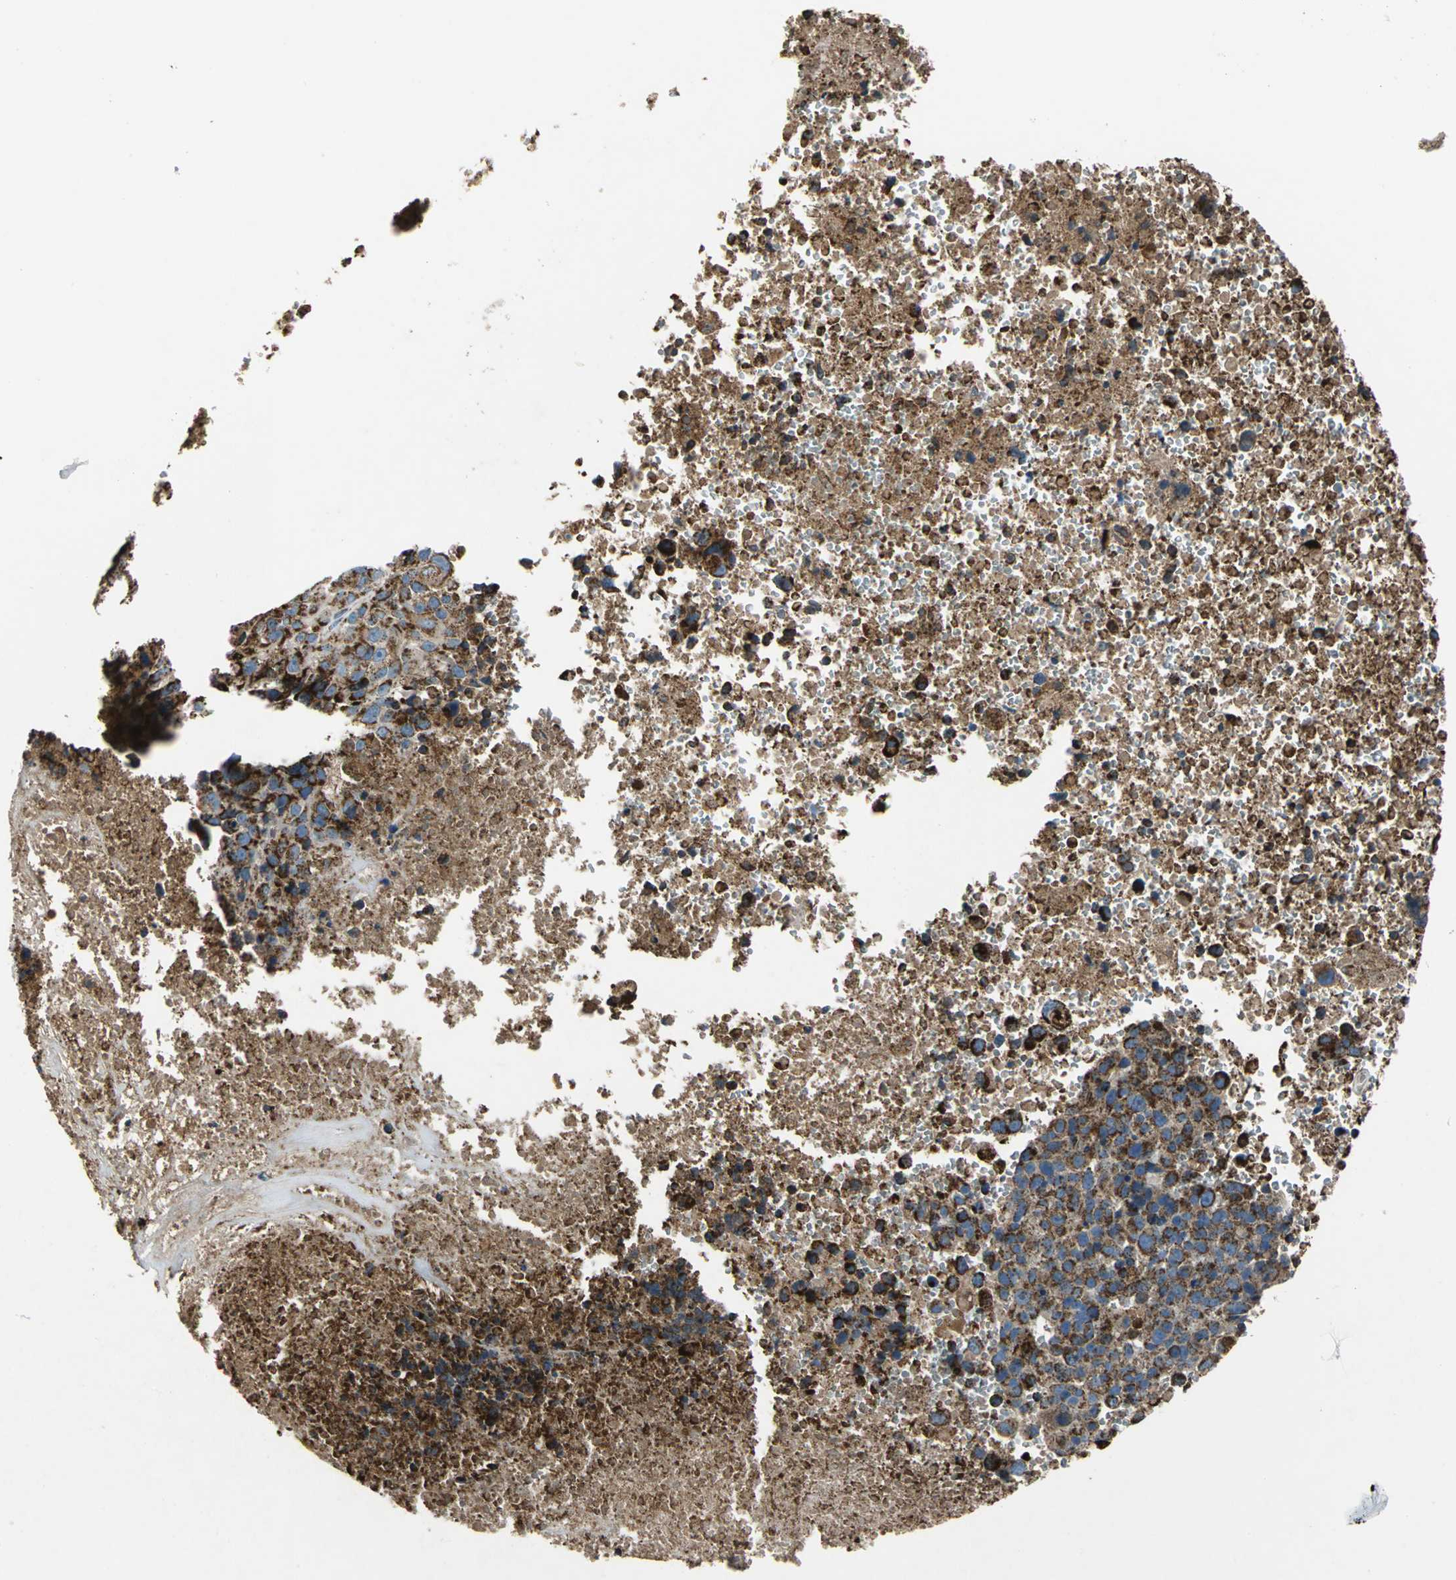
{"staining": {"intensity": "strong", "quantity": ">75%", "location": "cytoplasmic/membranous"}, "tissue": "melanoma", "cell_type": "Tumor cells", "image_type": "cancer", "snomed": [{"axis": "morphology", "description": "Malignant melanoma, Metastatic site"}, {"axis": "topography", "description": "Cerebral cortex"}], "caption": "Malignant melanoma (metastatic site) tissue exhibits strong cytoplasmic/membranous staining in approximately >75% of tumor cells The staining is performed using DAB (3,3'-diaminobenzidine) brown chromogen to label protein expression. The nuclei are counter-stained blue using hematoxylin.", "gene": "ECH1", "patient": {"sex": "female", "age": 52}}